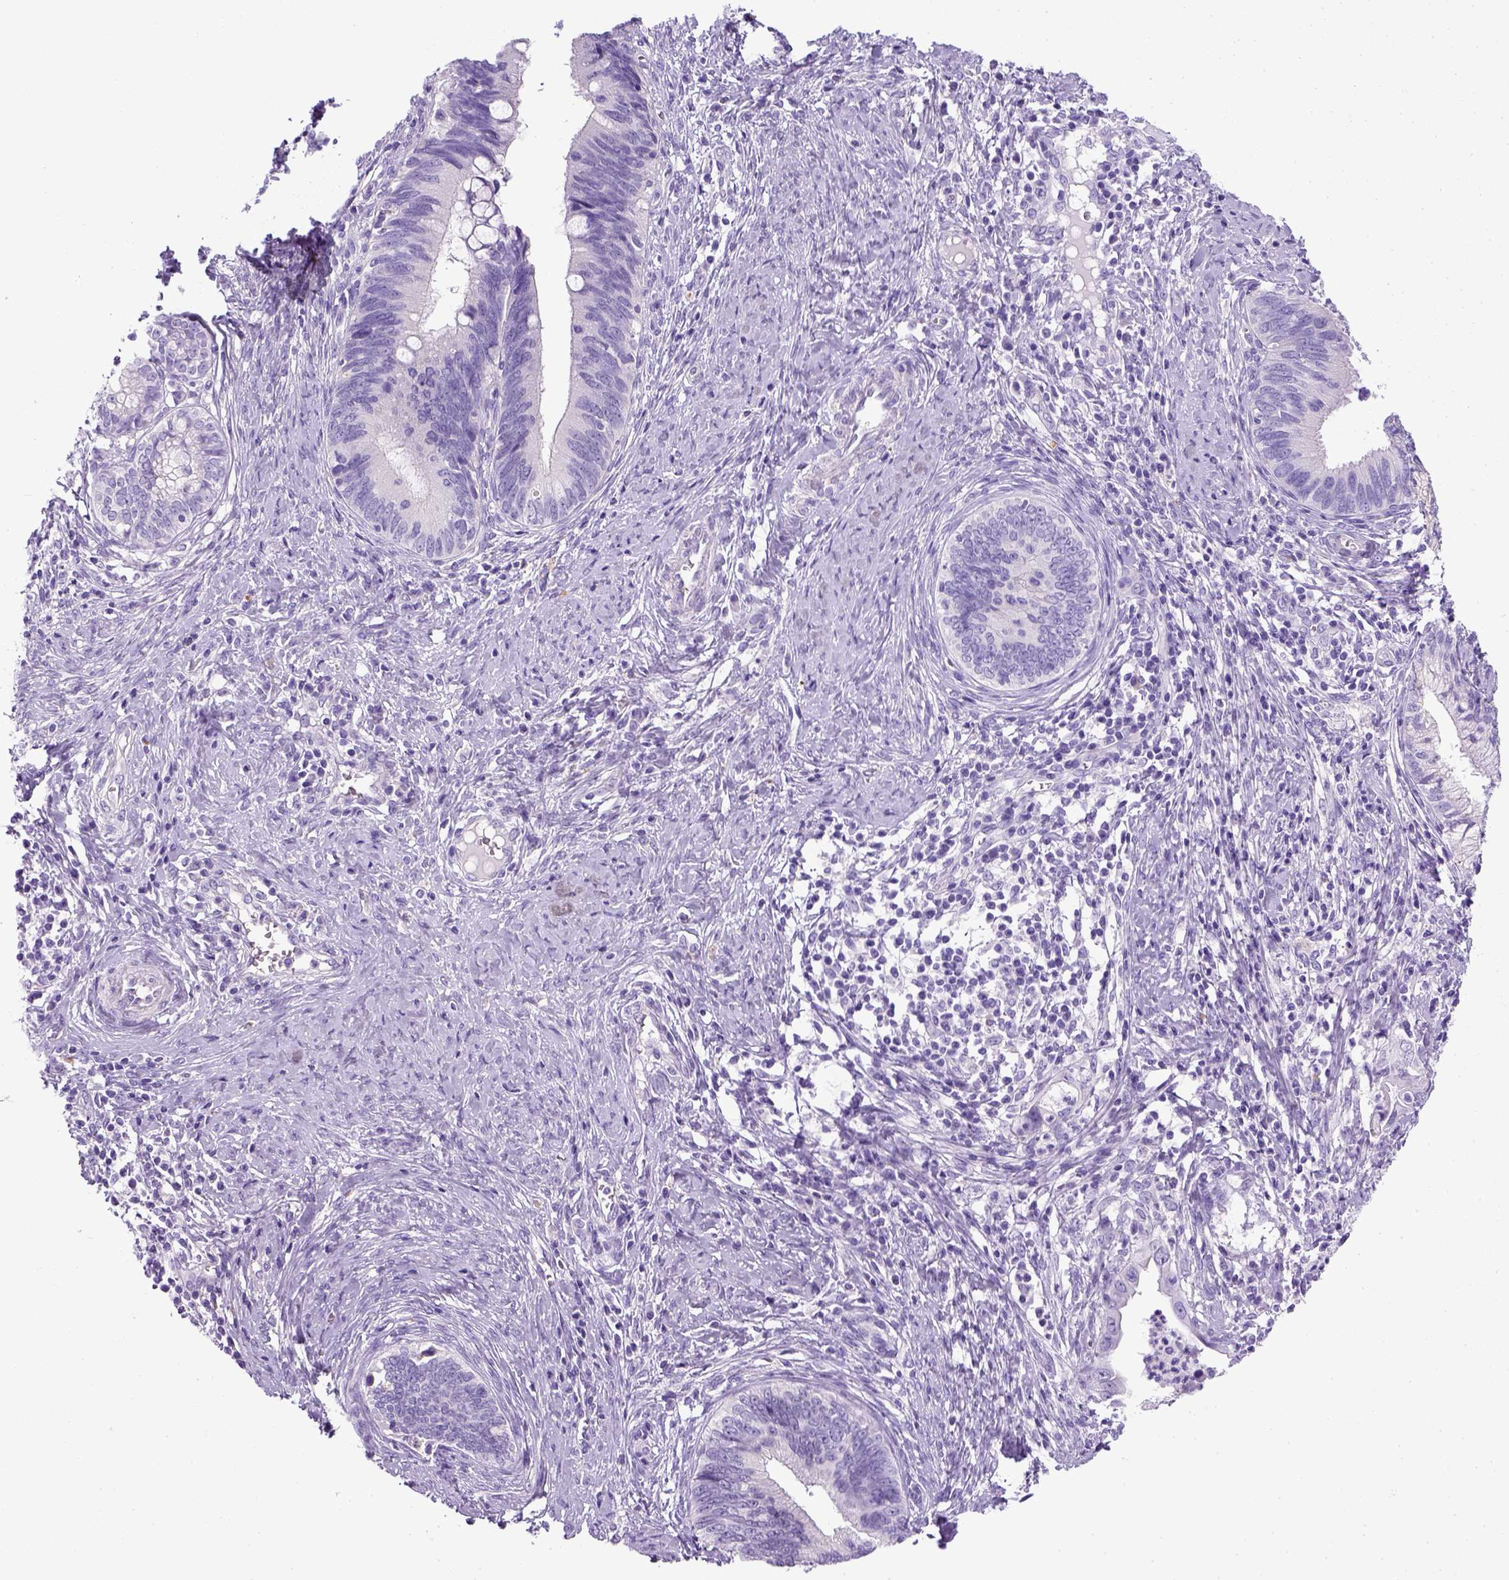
{"staining": {"intensity": "negative", "quantity": "none", "location": "none"}, "tissue": "cervical cancer", "cell_type": "Tumor cells", "image_type": "cancer", "snomed": [{"axis": "morphology", "description": "Adenocarcinoma, NOS"}, {"axis": "topography", "description": "Cervix"}], "caption": "A high-resolution histopathology image shows immunohistochemistry staining of adenocarcinoma (cervical), which exhibits no significant staining in tumor cells.", "gene": "KRT71", "patient": {"sex": "female", "age": 42}}